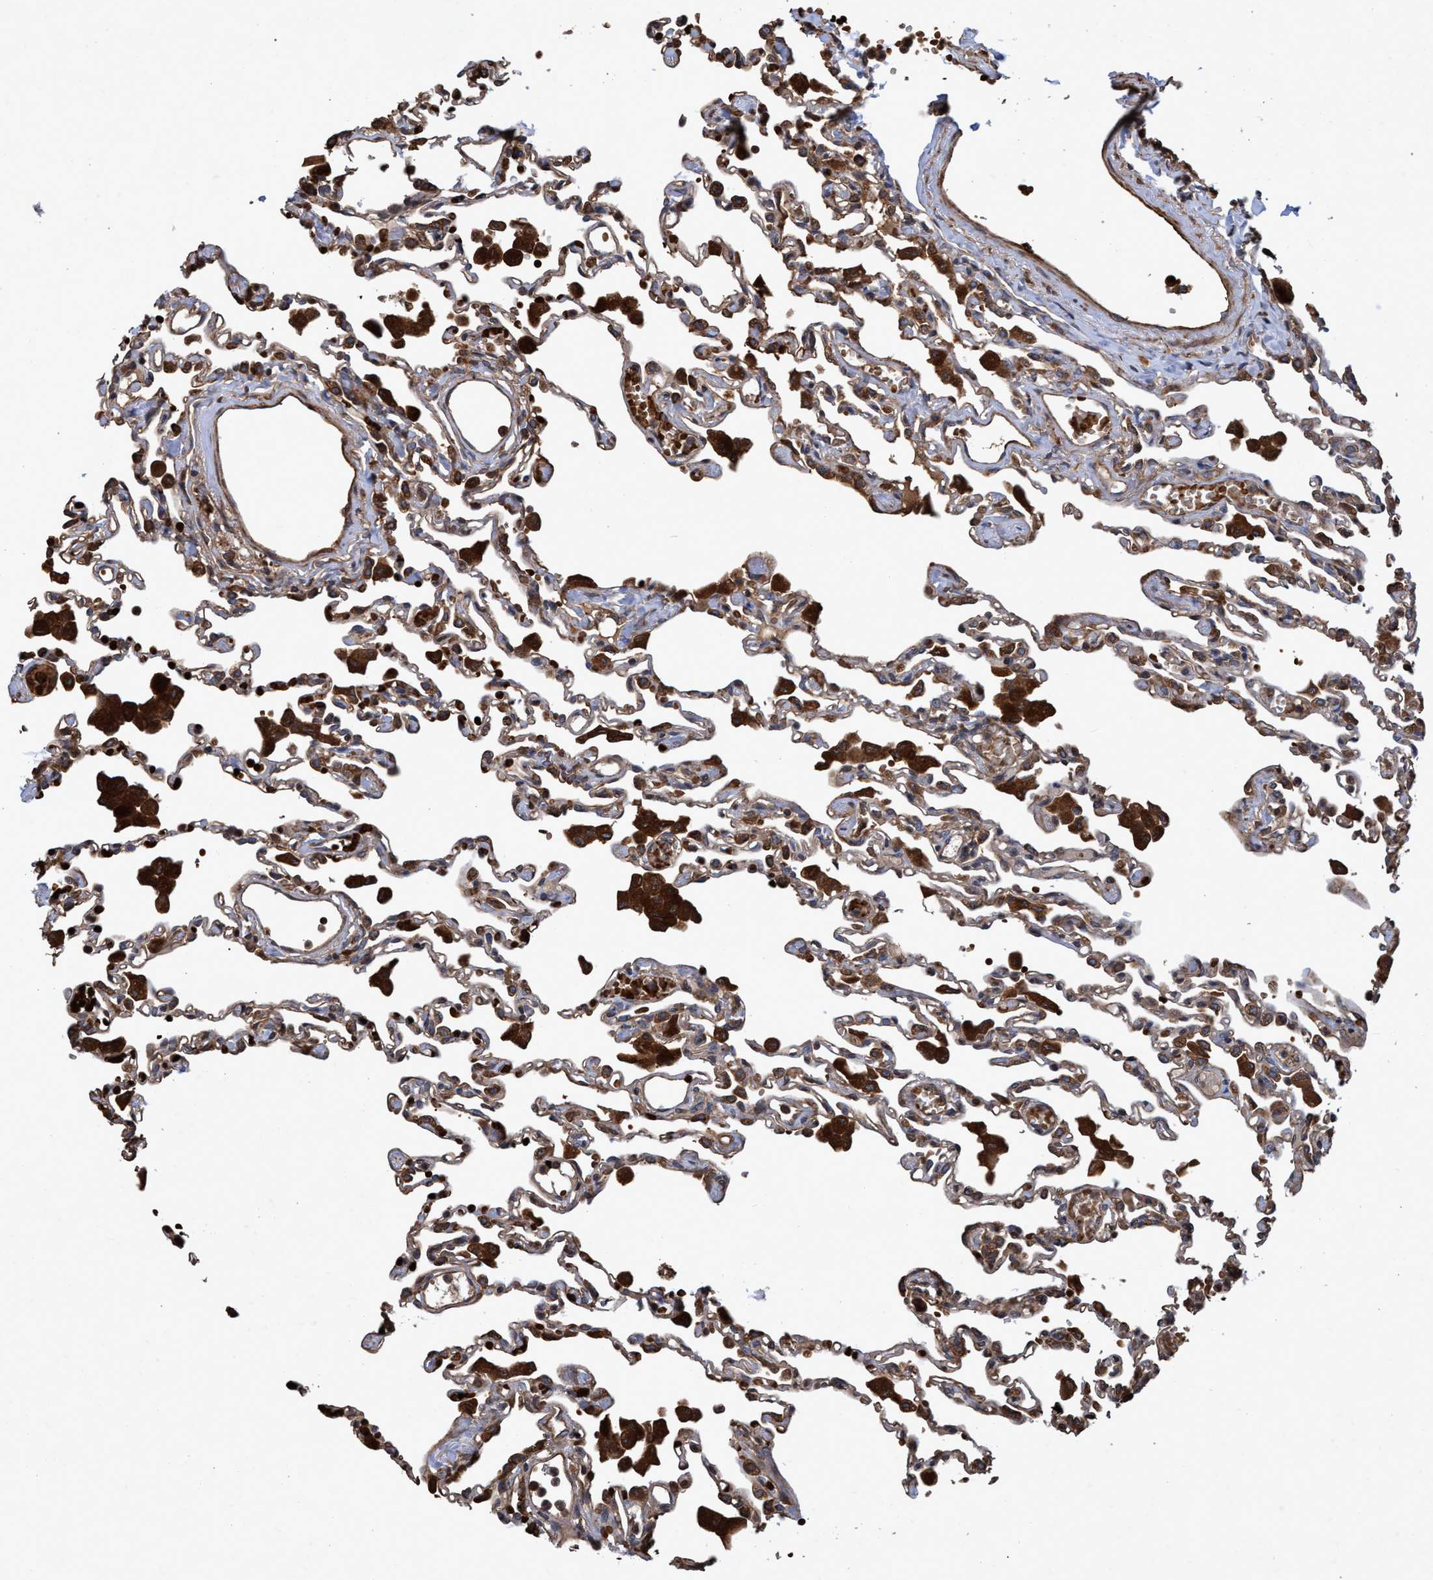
{"staining": {"intensity": "moderate", "quantity": ">75%", "location": "cytoplasmic/membranous"}, "tissue": "lung", "cell_type": "Alveolar cells", "image_type": "normal", "snomed": [{"axis": "morphology", "description": "Normal tissue, NOS"}, {"axis": "topography", "description": "Bronchus"}, {"axis": "topography", "description": "Lung"}], "caption": "IHC staining of benign lung, which exhibits medium levels of moderate cytoplasmic/membranous positivity in about >75% of alveolar cells indicating moderate cytoplasmic/membranous protein staining. The staining was performed using DAB (brown) for protein detection and nuclei were counterstained in hematoxylin (blue).", "gene": "CHMP6", "patient": {"sex": "female", "age": 49}}